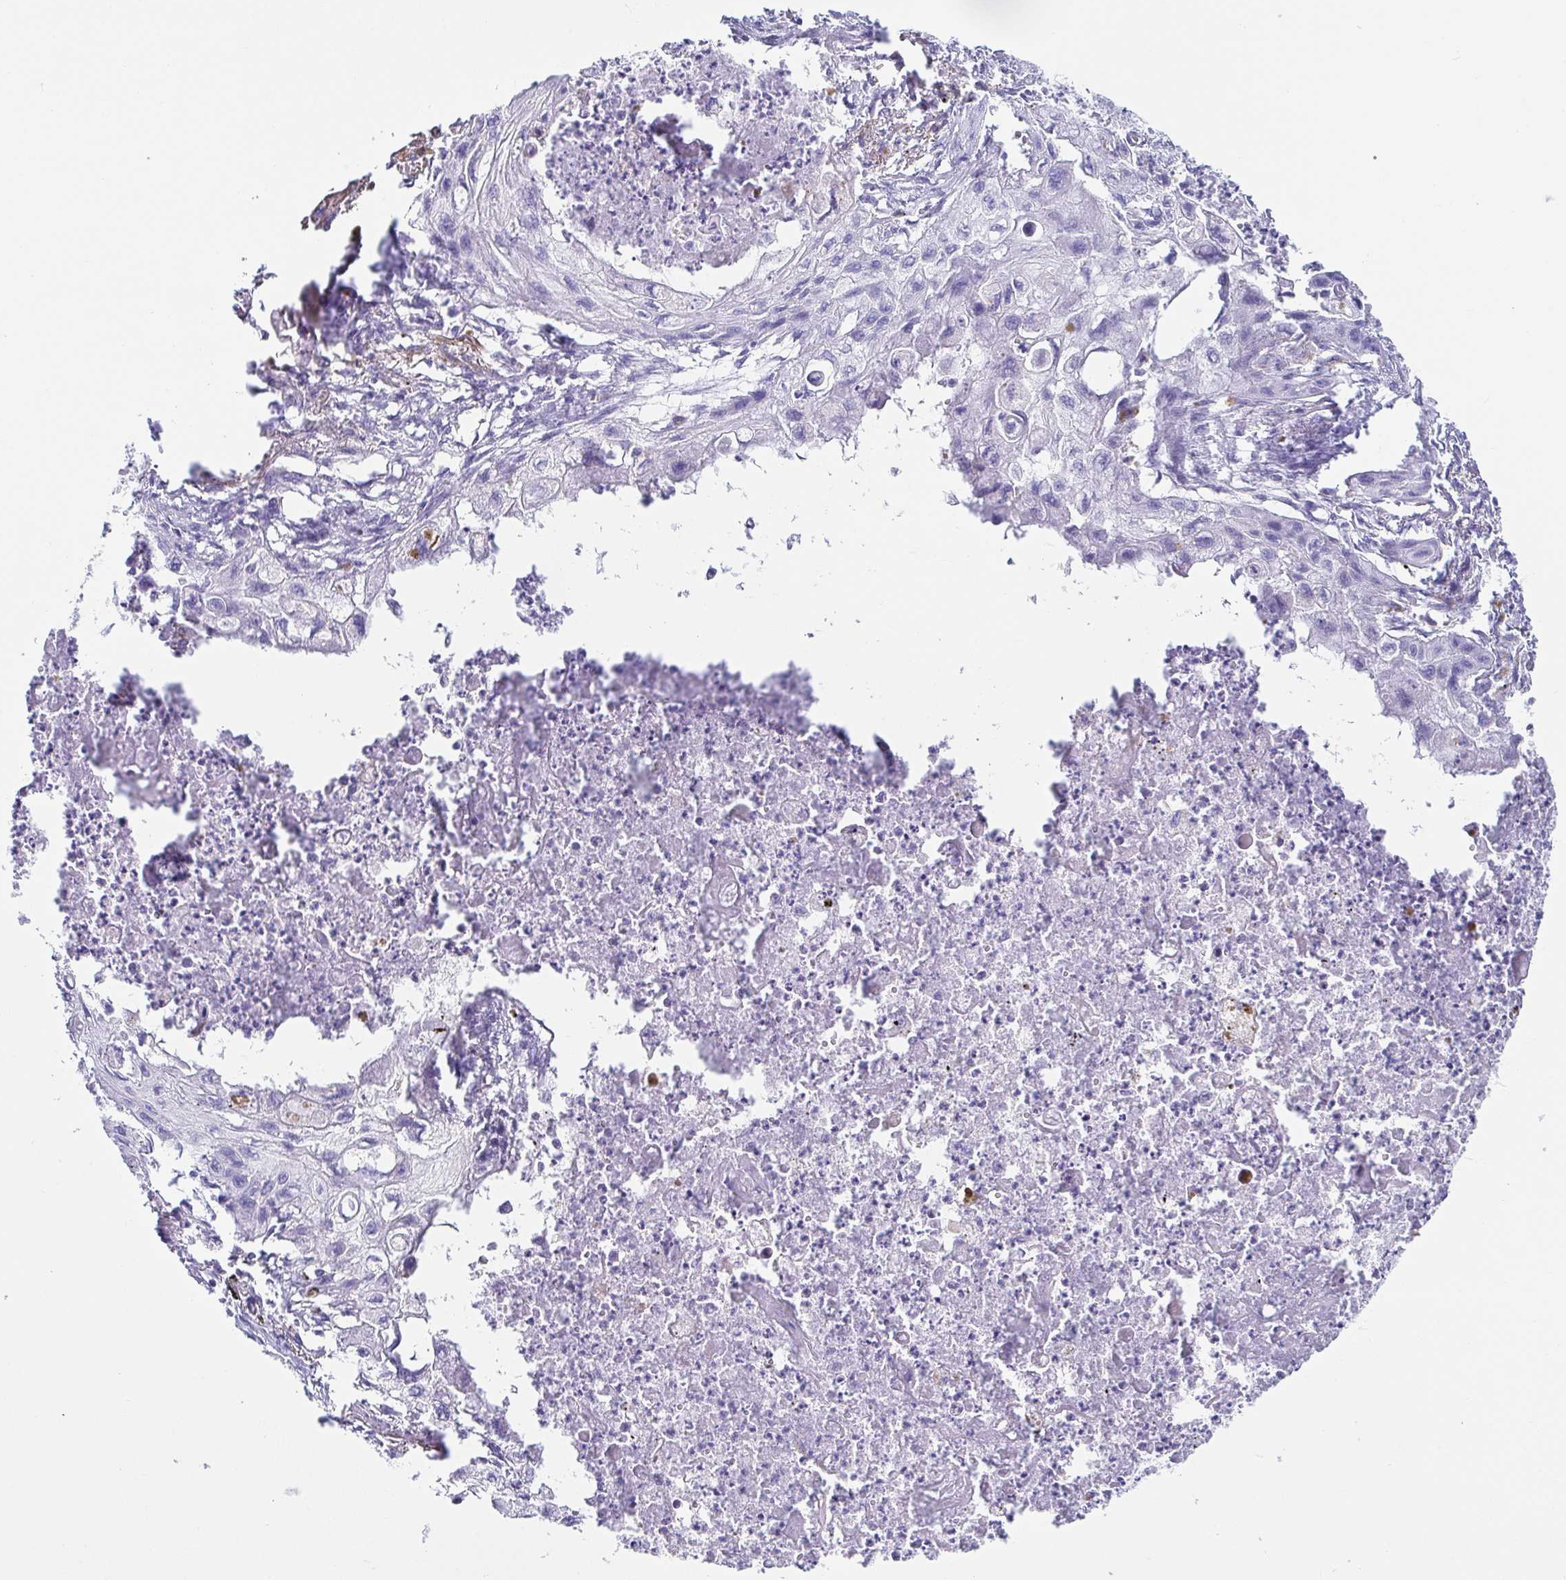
{"staining": {"intensity": "negative", "quantity": "none", "location": "none"}, "tissue": "lung cancer", "cell_type": "Tumor cells", "image_type": "cancer", "snomed": [{"axis": "morphology", "description": "Squamous cell carcinoma, NOS"}, {"axis": "topography", "description": "Lung"}], "caption": "An immunohistochemistry (IHC) micrograph of lung squamous cell carcinoma is shown. There is no staining in tumor cells of lung squamous cell carcinoma.", "gene": "CD164L2", "patient": {"sex": "male", "age": 71}}